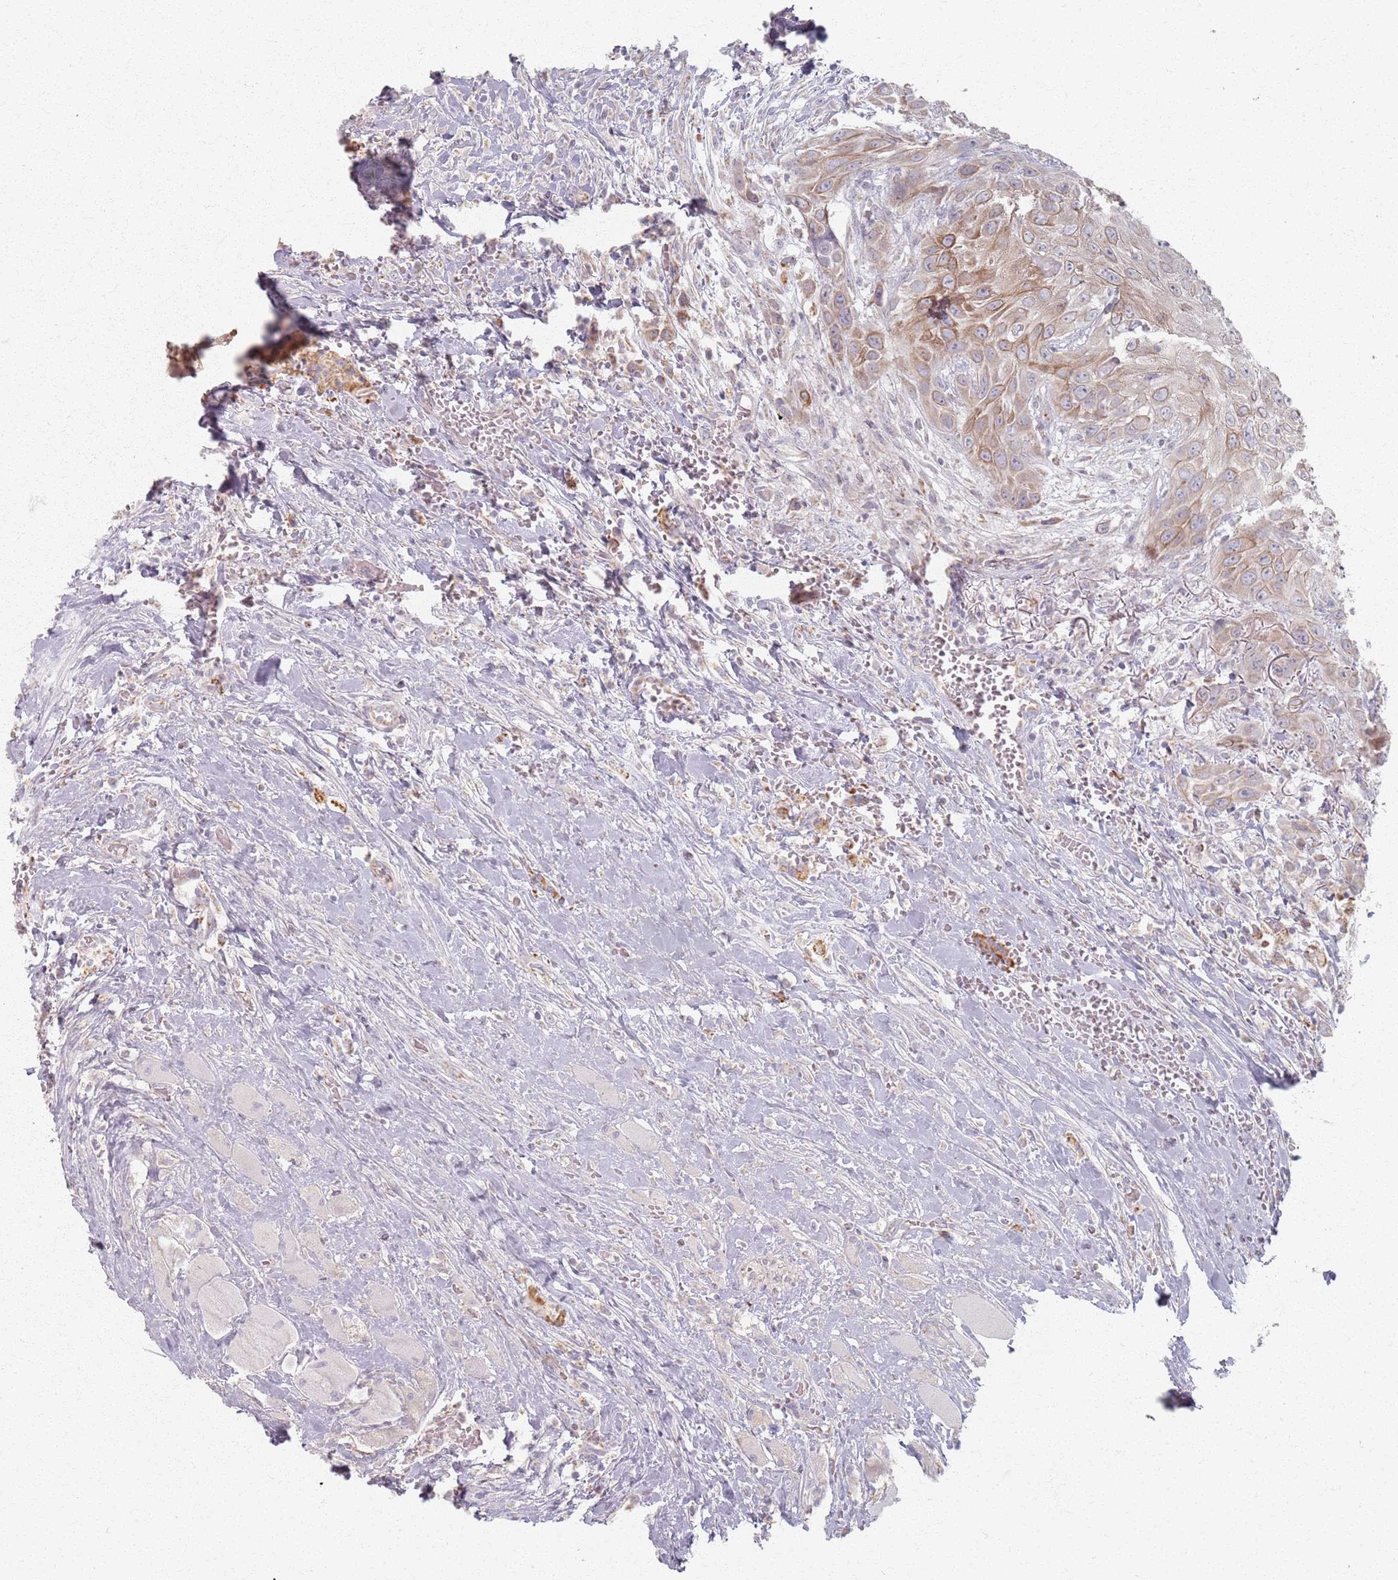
{"staining": {"intensity": "moderate", "quantity": "25%-75%", "location": "cytoplasmic/membranous"}, "tissue": "head and neck cancer", "cell_type": "Tumor cells", "image_type": "cancer", "snomed": [{"axis": "morphology", "description": "Squamous cell carcinoma, NOS"}, {"axis": "topography", "description": "Head-Neck"}], "caption": "Squamous cell carcinoma (head and neck) stained with immunohistochemistry (IHC) displays moderate cytoplasmic/membranous staining in about 25%-75% of tumor cells.", "gene": "PKD2L2", "patient": {"sex": "male", "age": 81}}